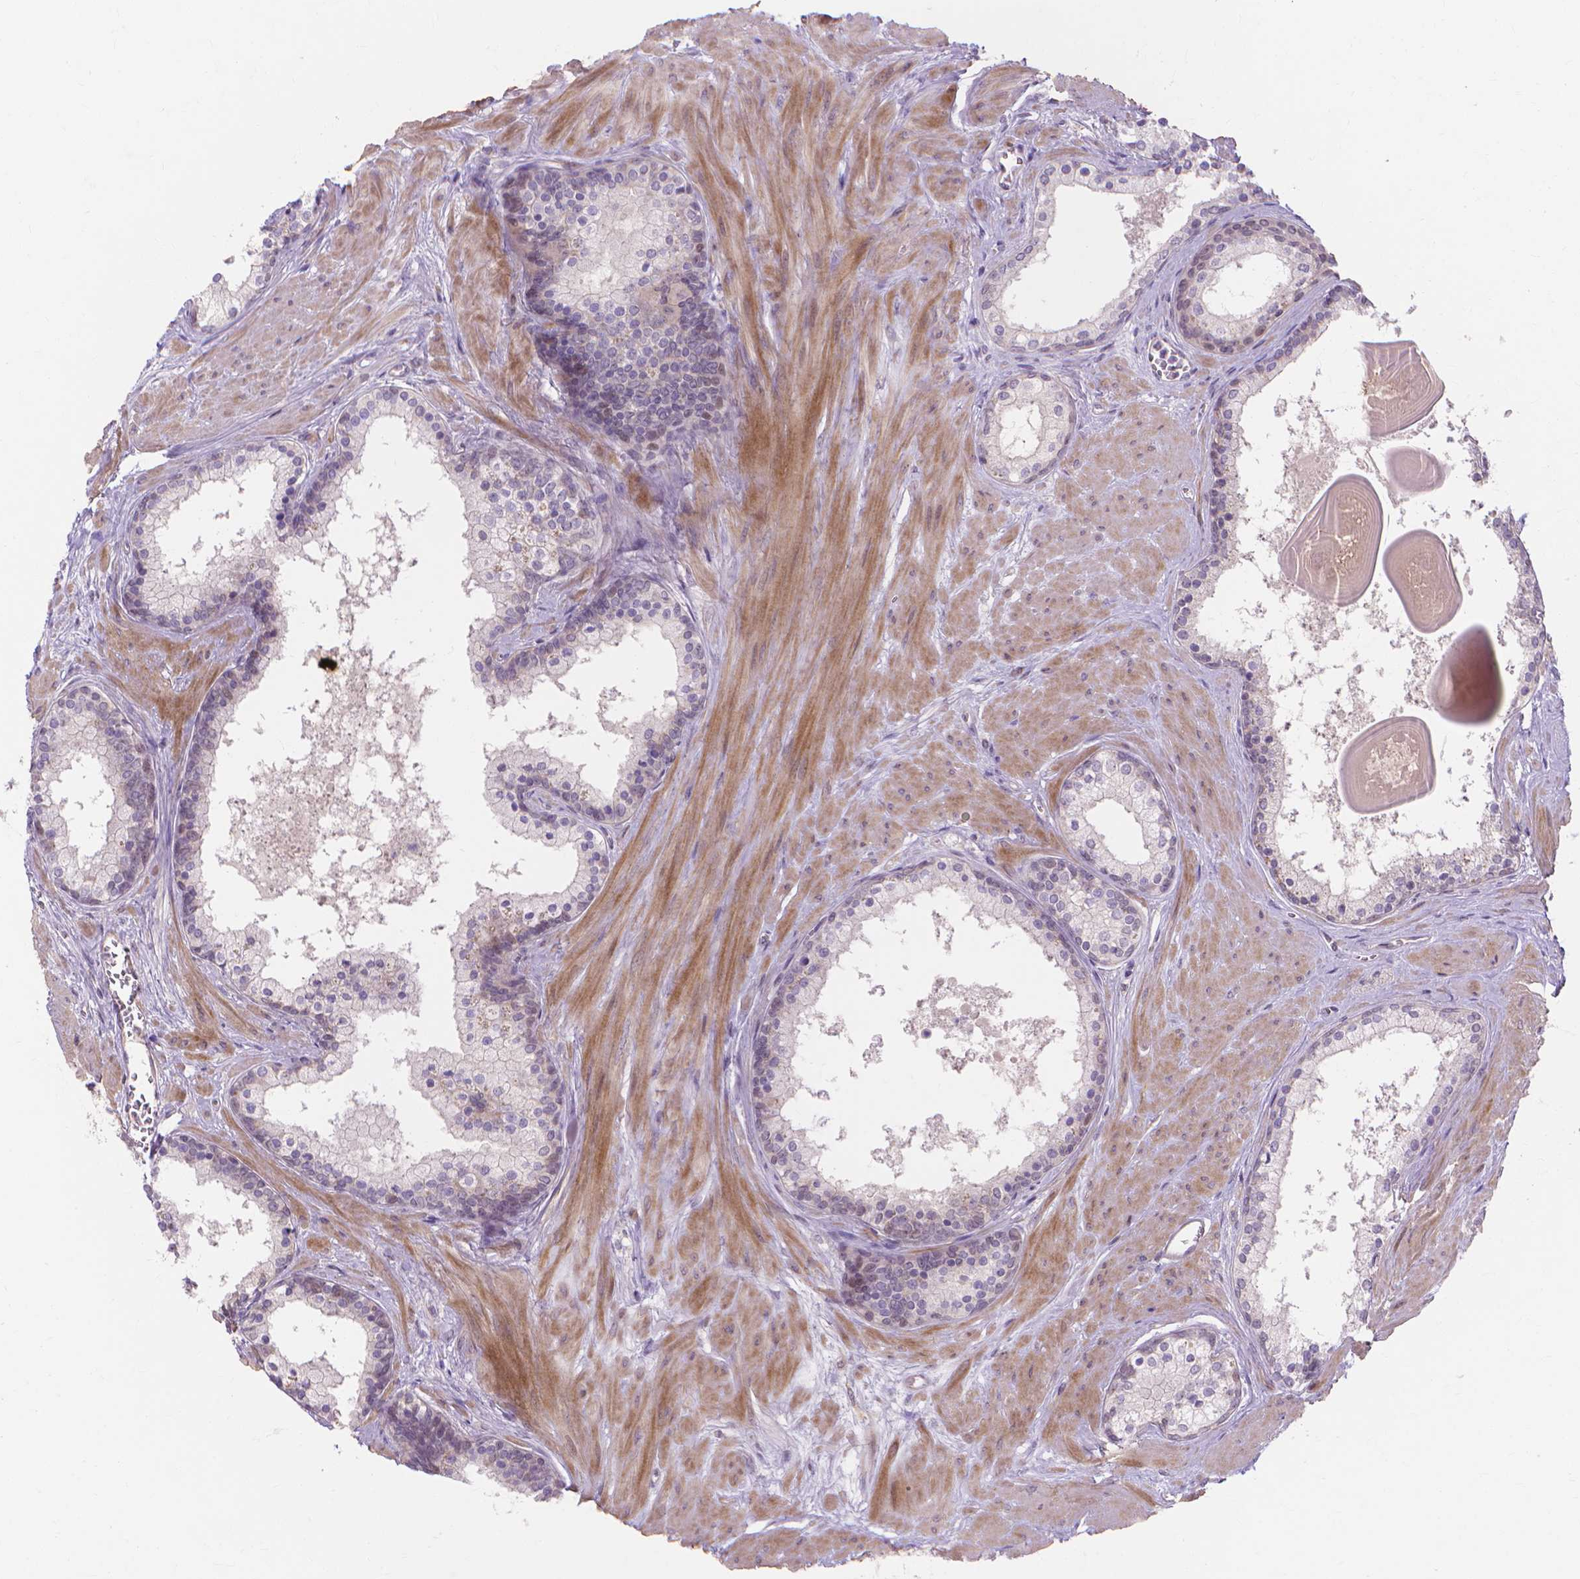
{"staining": {"intensity": "negative", "quantity": "none", "location": "none"}, "tissue": "prostate", "cell_type": "Glandular cells", "image_type": "normal", "snomed": [{"axis": "morphology", "description": "Normal tissue, NOS"}, {"axis": "topography", "description": "Prostate"}], "caption": "Photomicrograph shows no significant protein staining in glandular cells of normal prostate. (DAB (3,3'-diaminobenzidine) immunohistochemistry, high magnification).", "gene": "PRDM13", "patient": {"sex": "male", "age": 61}}